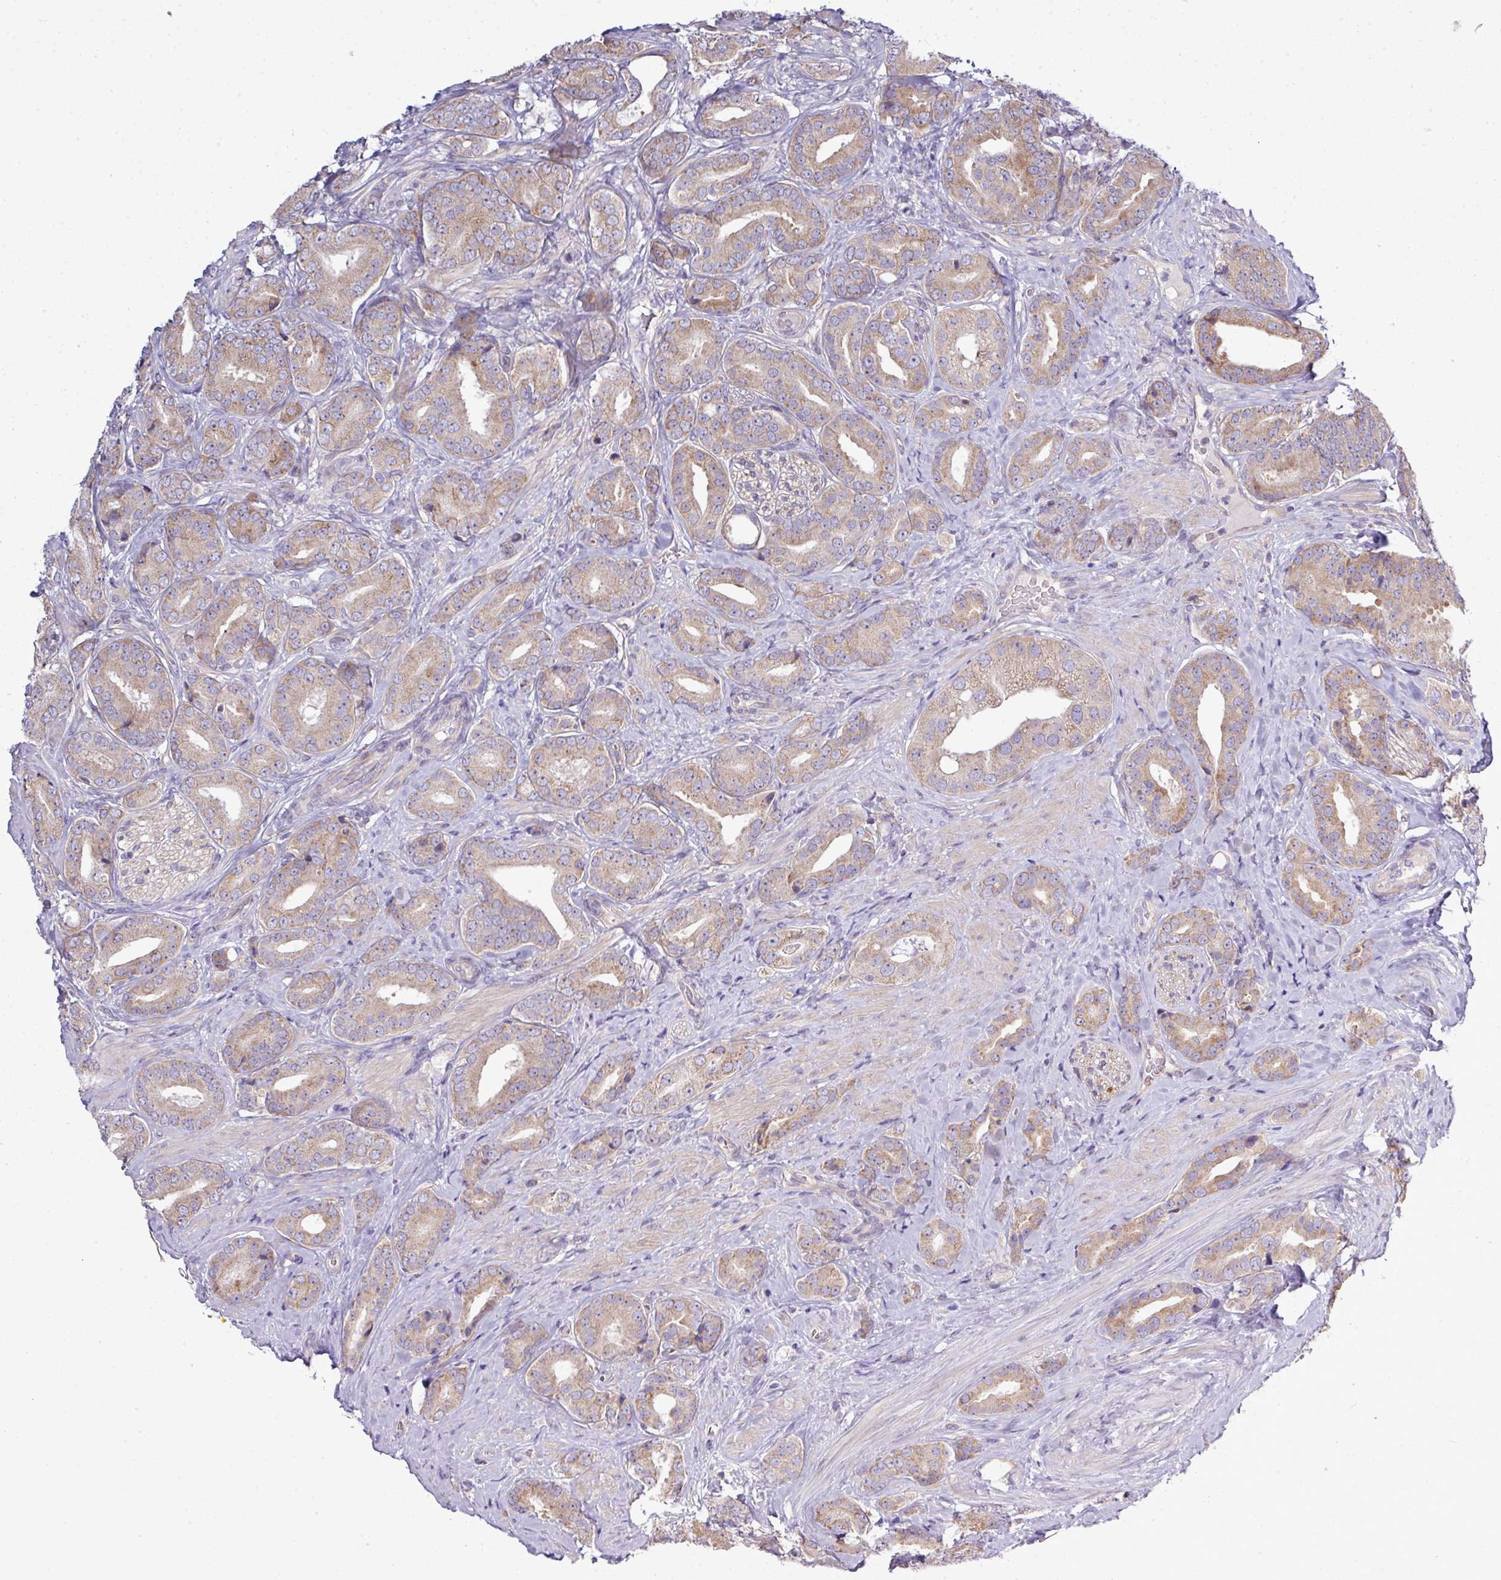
{"staining": {"intensity": "weak", "quantity": ">75%", "location": "cytoplasmic/membranous"}, "tissue": "prostate cancer", "cell_type": "Tumor cells", "image_type": "cancer", "snomed": [{"axis": "morphology", "description": "Adenocarcinoma, High grade"}, {"axis": "topography", "description": "Prostate"}], "caption": "Protein expression analysis of human prostate cancer (adenocarcinoma (high-grade)) reveals weak cytoplasmic/membranous staining in approximately >75% of tumor cells.", "gene": "AGAP5", "patient": {"sex": "male", "age": 63}}